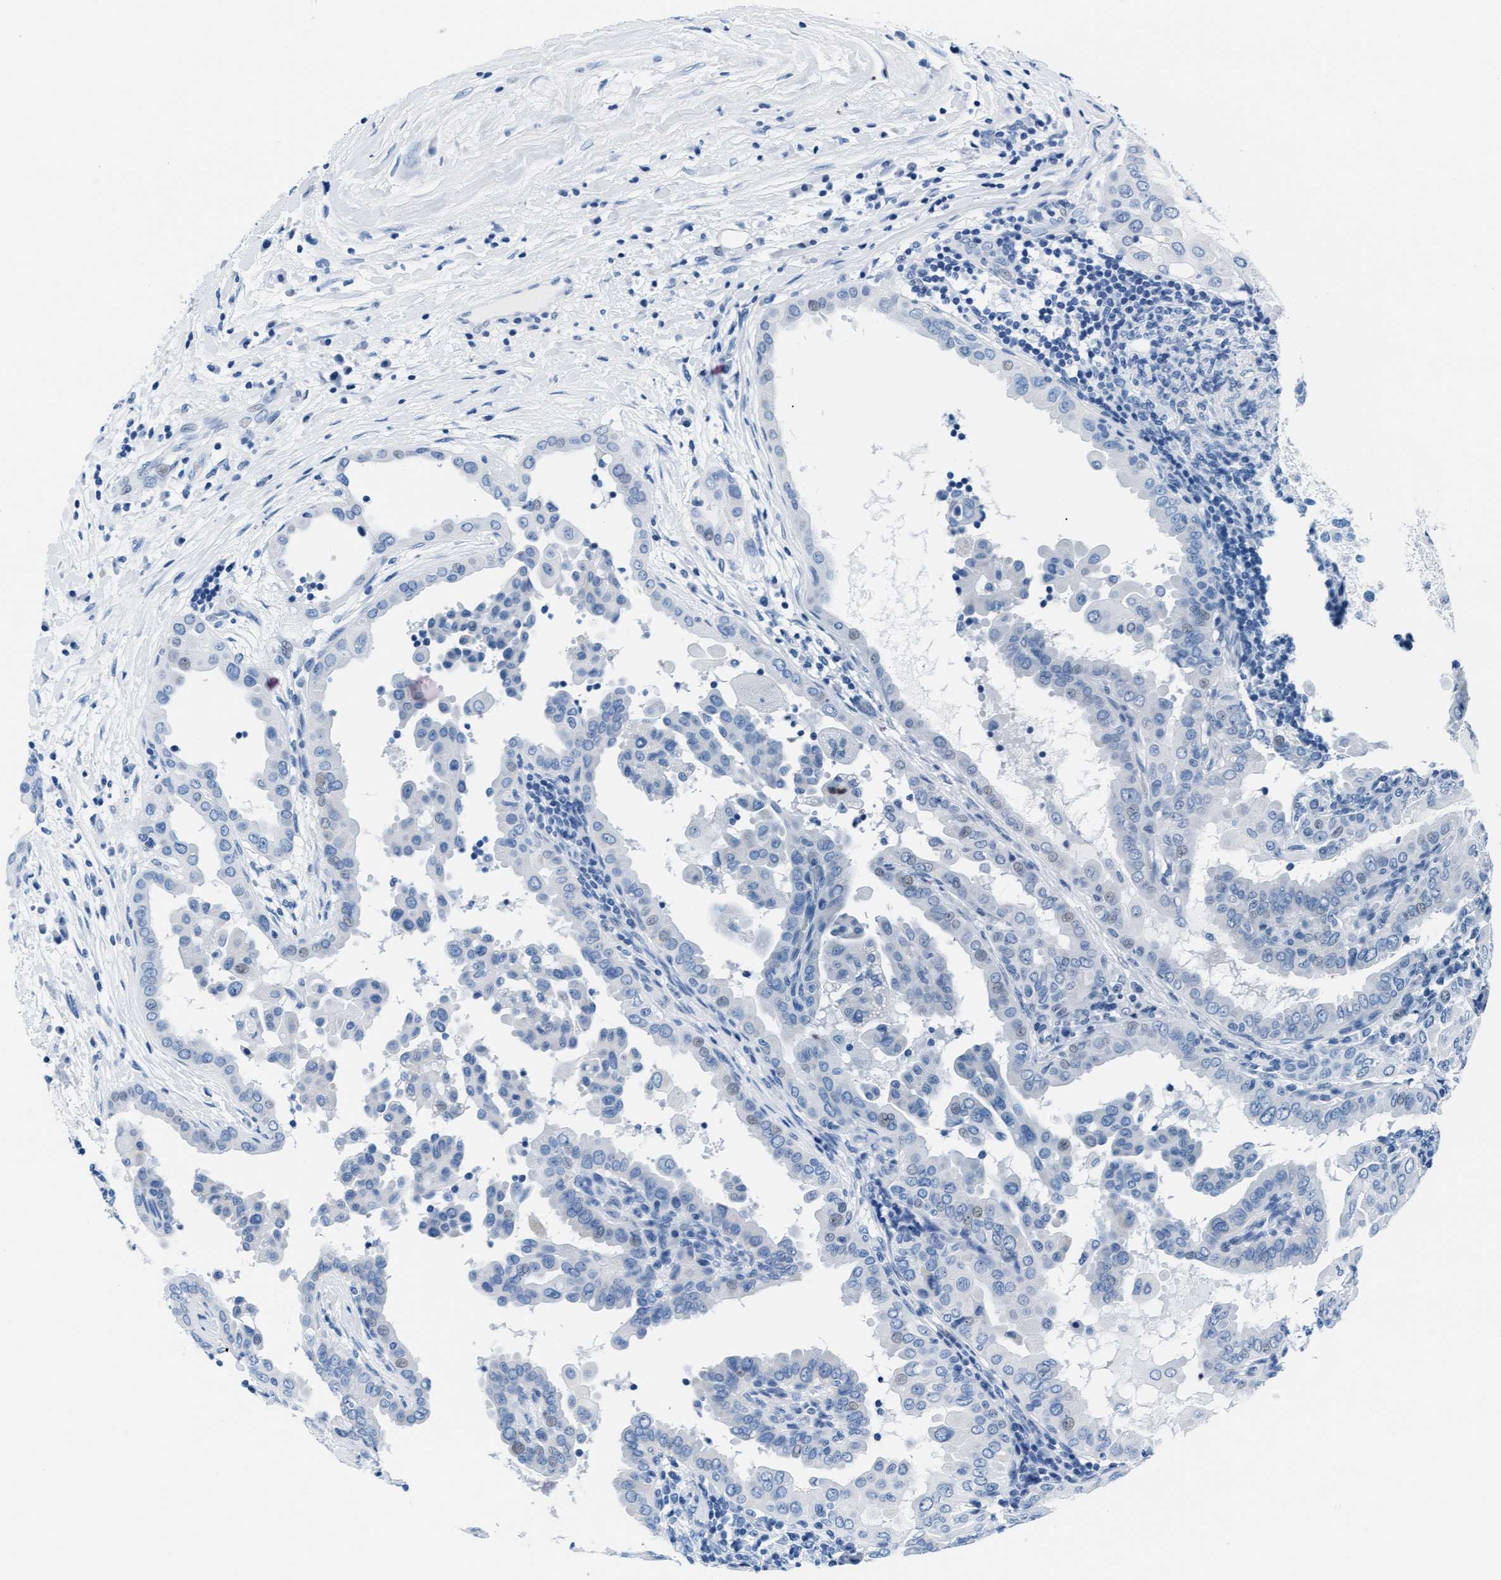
{"staining": {"intensity": "negative", "quantity": "none", "location": "none"}, "tissue": "thyroid cancer", "cell_type": "Tumor cells", "image_type": "cancer", "snomed": [{"axis": "morphology", "description": "Papillary adenocarcinoma, NOS"}, {"axis": "topography", "description": "Thyroid gland"}], "caption": "A high-resolution image shows IHC staining of papillary adenocarcinoma (thyroid), which displays no significant expression in tumor cells.", "gene": "MMP8", "patient": {"sex": "male", "age": 33}}